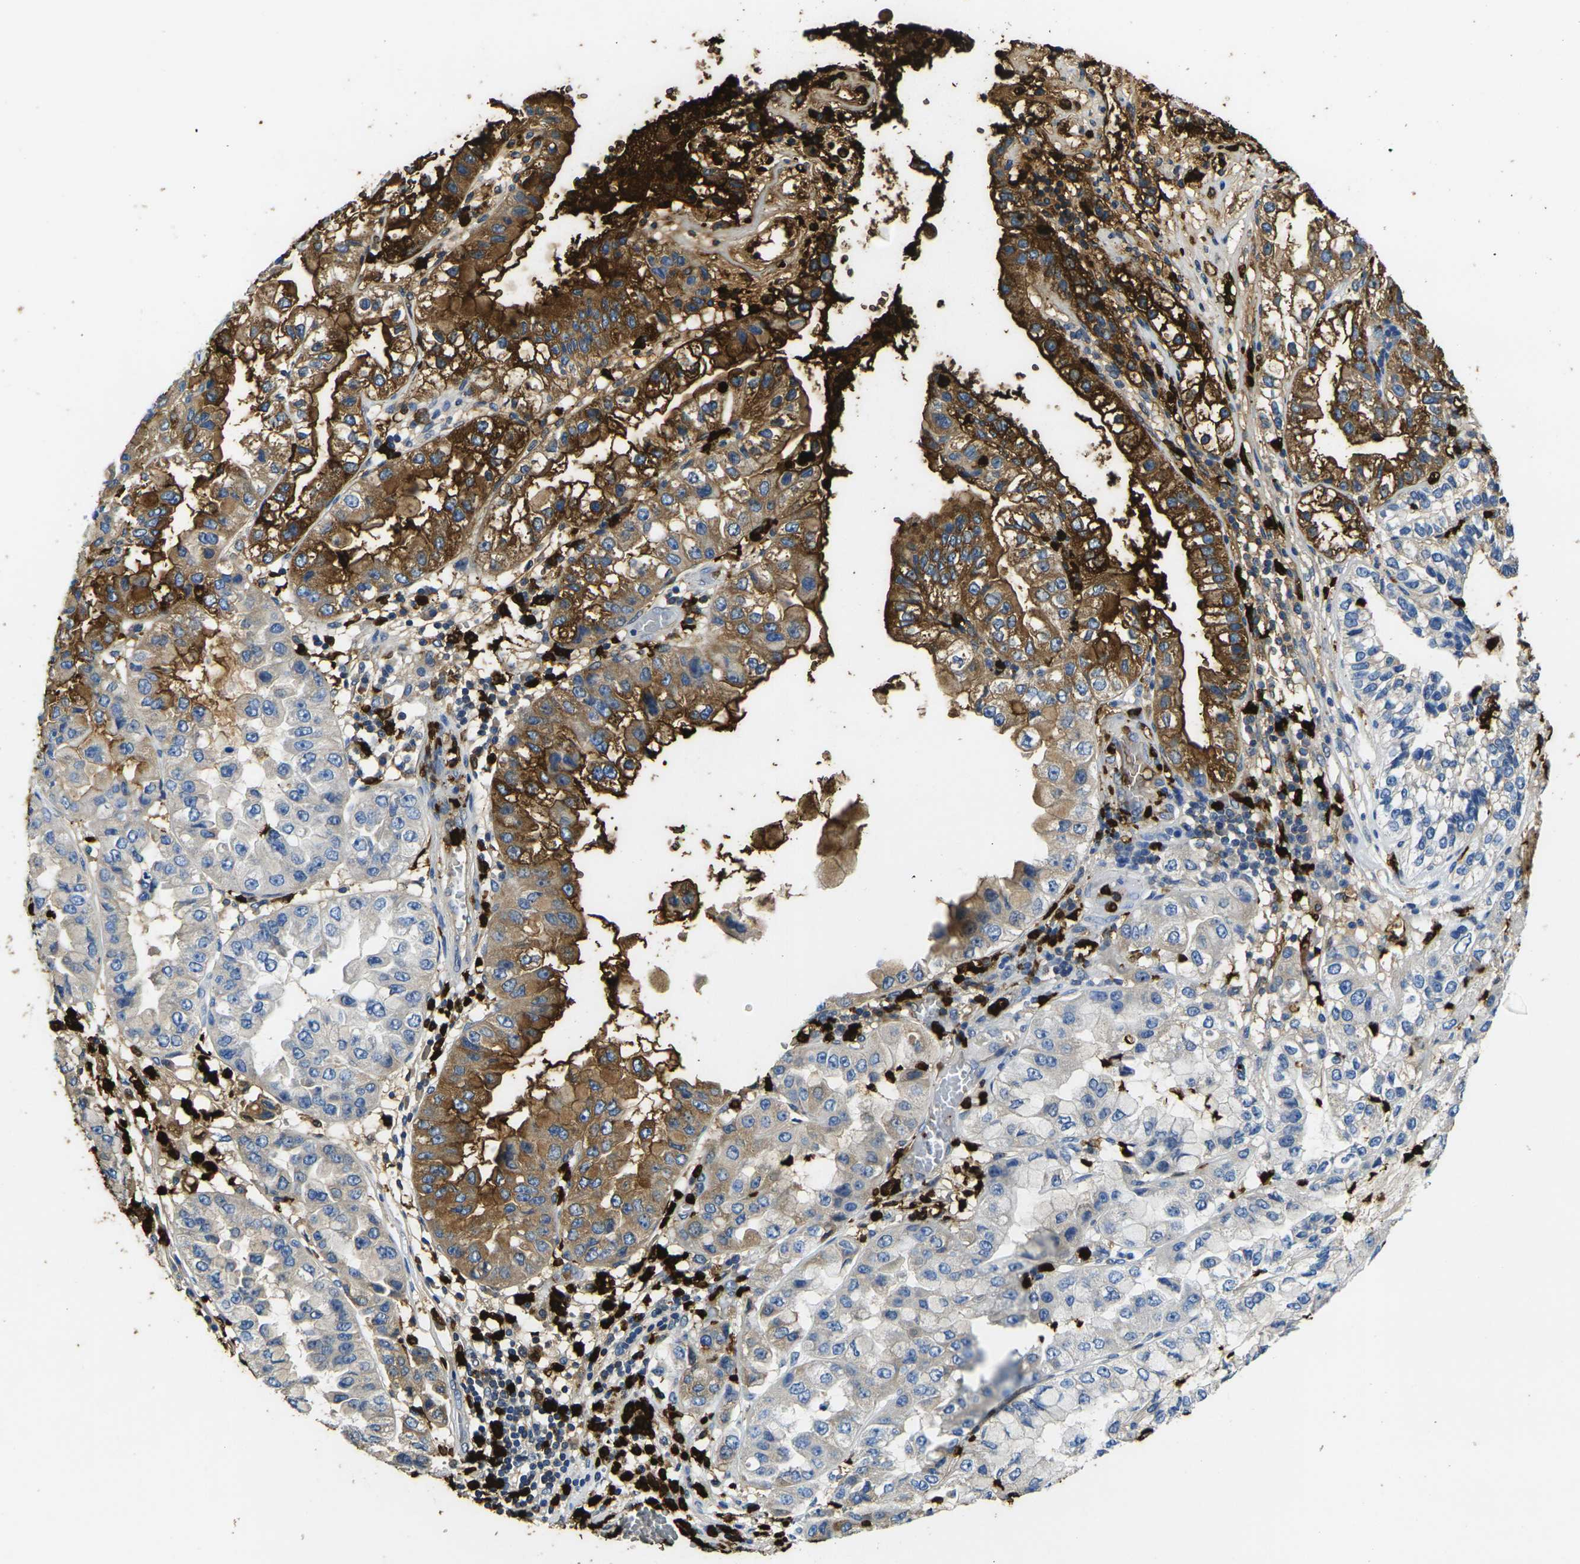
{"staining": {"intensity": "strong", "quantity": "25%-75%", "location": "cytoplasmic/membranous"}, "tissue": "liver cancer", "cell_type": "Tumor cells", "image_type": "cancer", "snomed": [{"axis": "morphology", "description": "Cholangiocarcinoma"}, {"axis": "topography", "description": "Liver"}], "caption": "High-magnification brightfield microscopy of liver cancer (cholangiocarcinoma) stained with DAB (brown) and counterstained with hematoxylin (blue). tumor cells exhibit strong cytoplasmic/membranous positivity is appreciated in about25%-75% of cells.", "gene": "S100A9", "patient": {"sex": "female", "age": 79}}